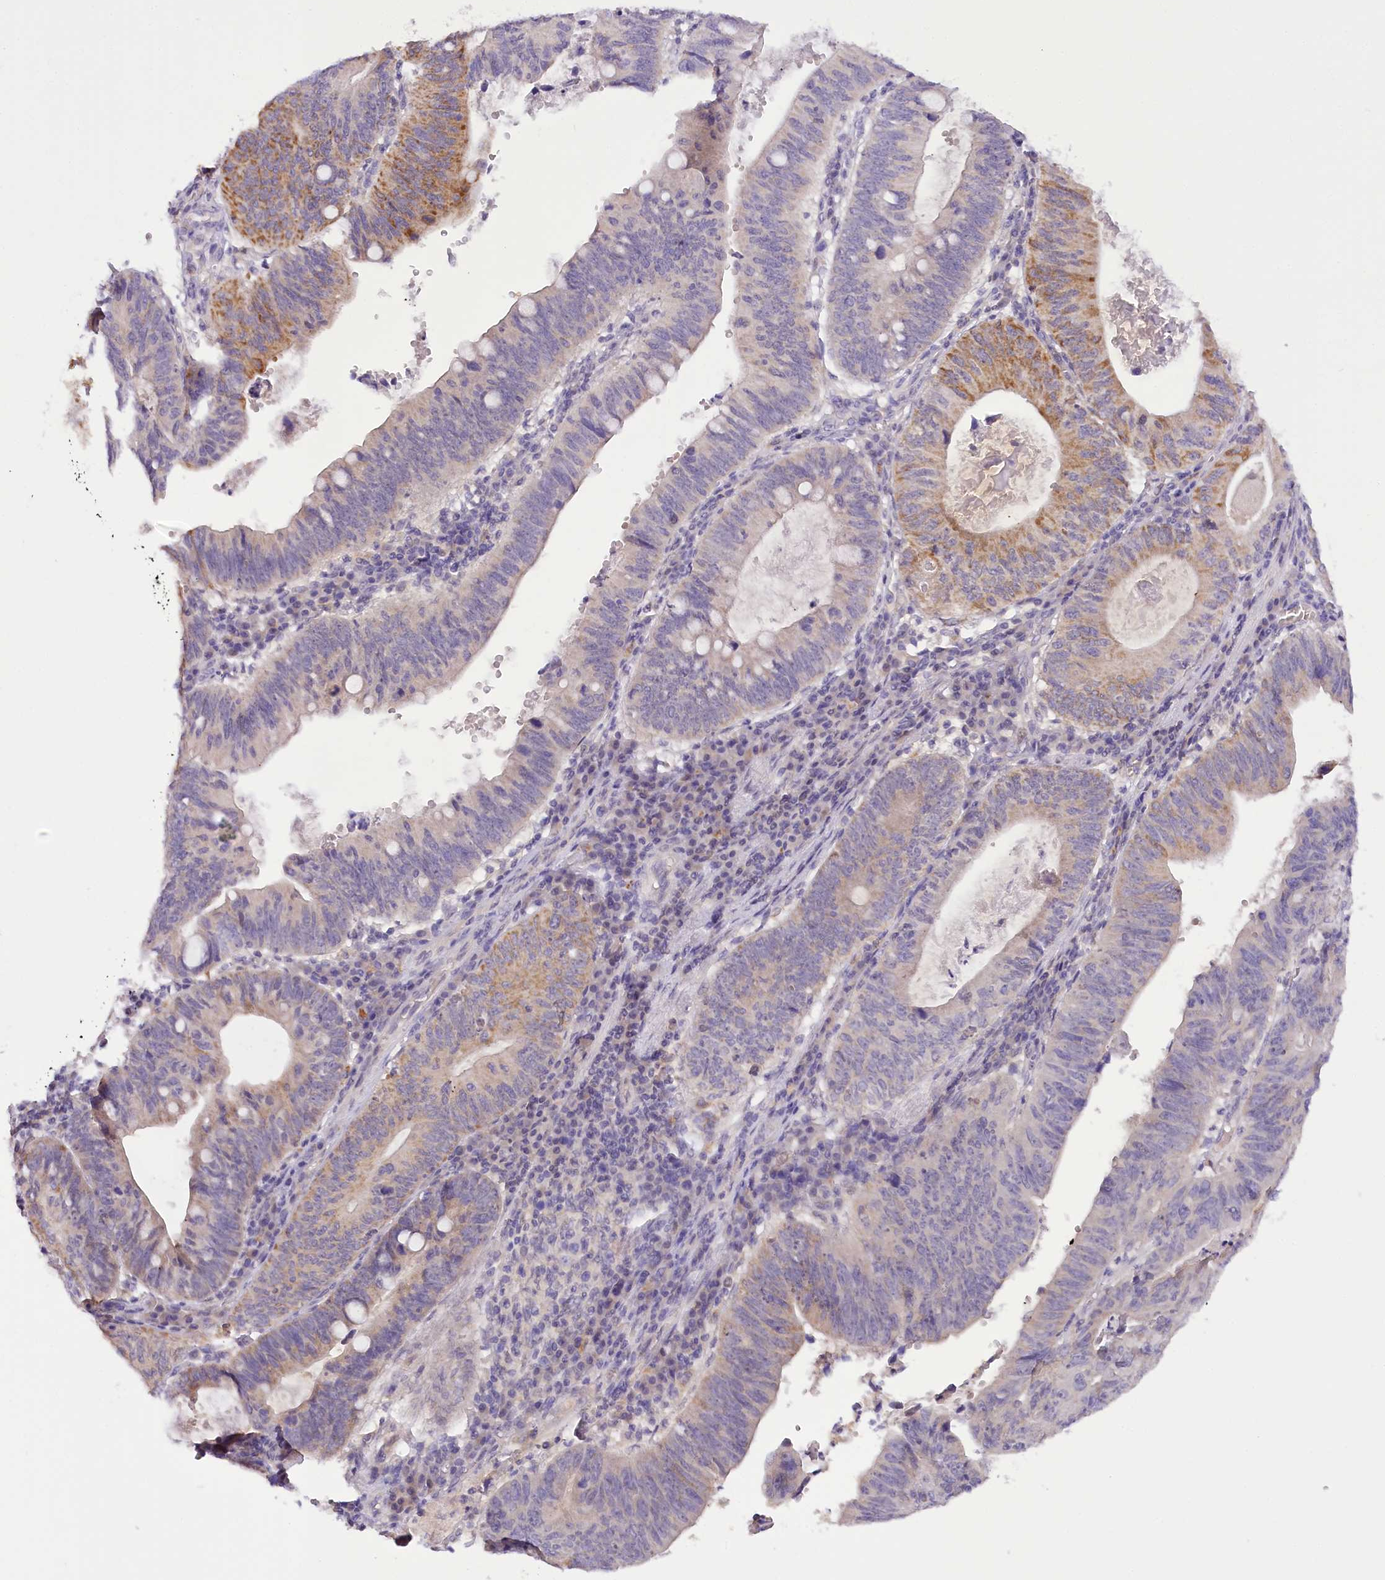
{"staining": {"intensity": "moderate", "quantity": "<25%", "location": "cytoplasmic/membranous"}, "tissue": "stomach cancer", "cell_type": "Tumor cells", "image_type": "cancer", "snomed": [{"axis": "morphology", "description": "Adenocarcinoma, NOS"}, {"axis": "topography", "description": "Stomach"}], "caption": "IHC micrograph of human stomach cancer stained for a protein (brown), which demonstrates low levels of moderate cytoplasmic/membranous staining in about <25% of tumor cells.", "gene": "DCUN1D1", "patient": {"sex": "male", "age": 59}}